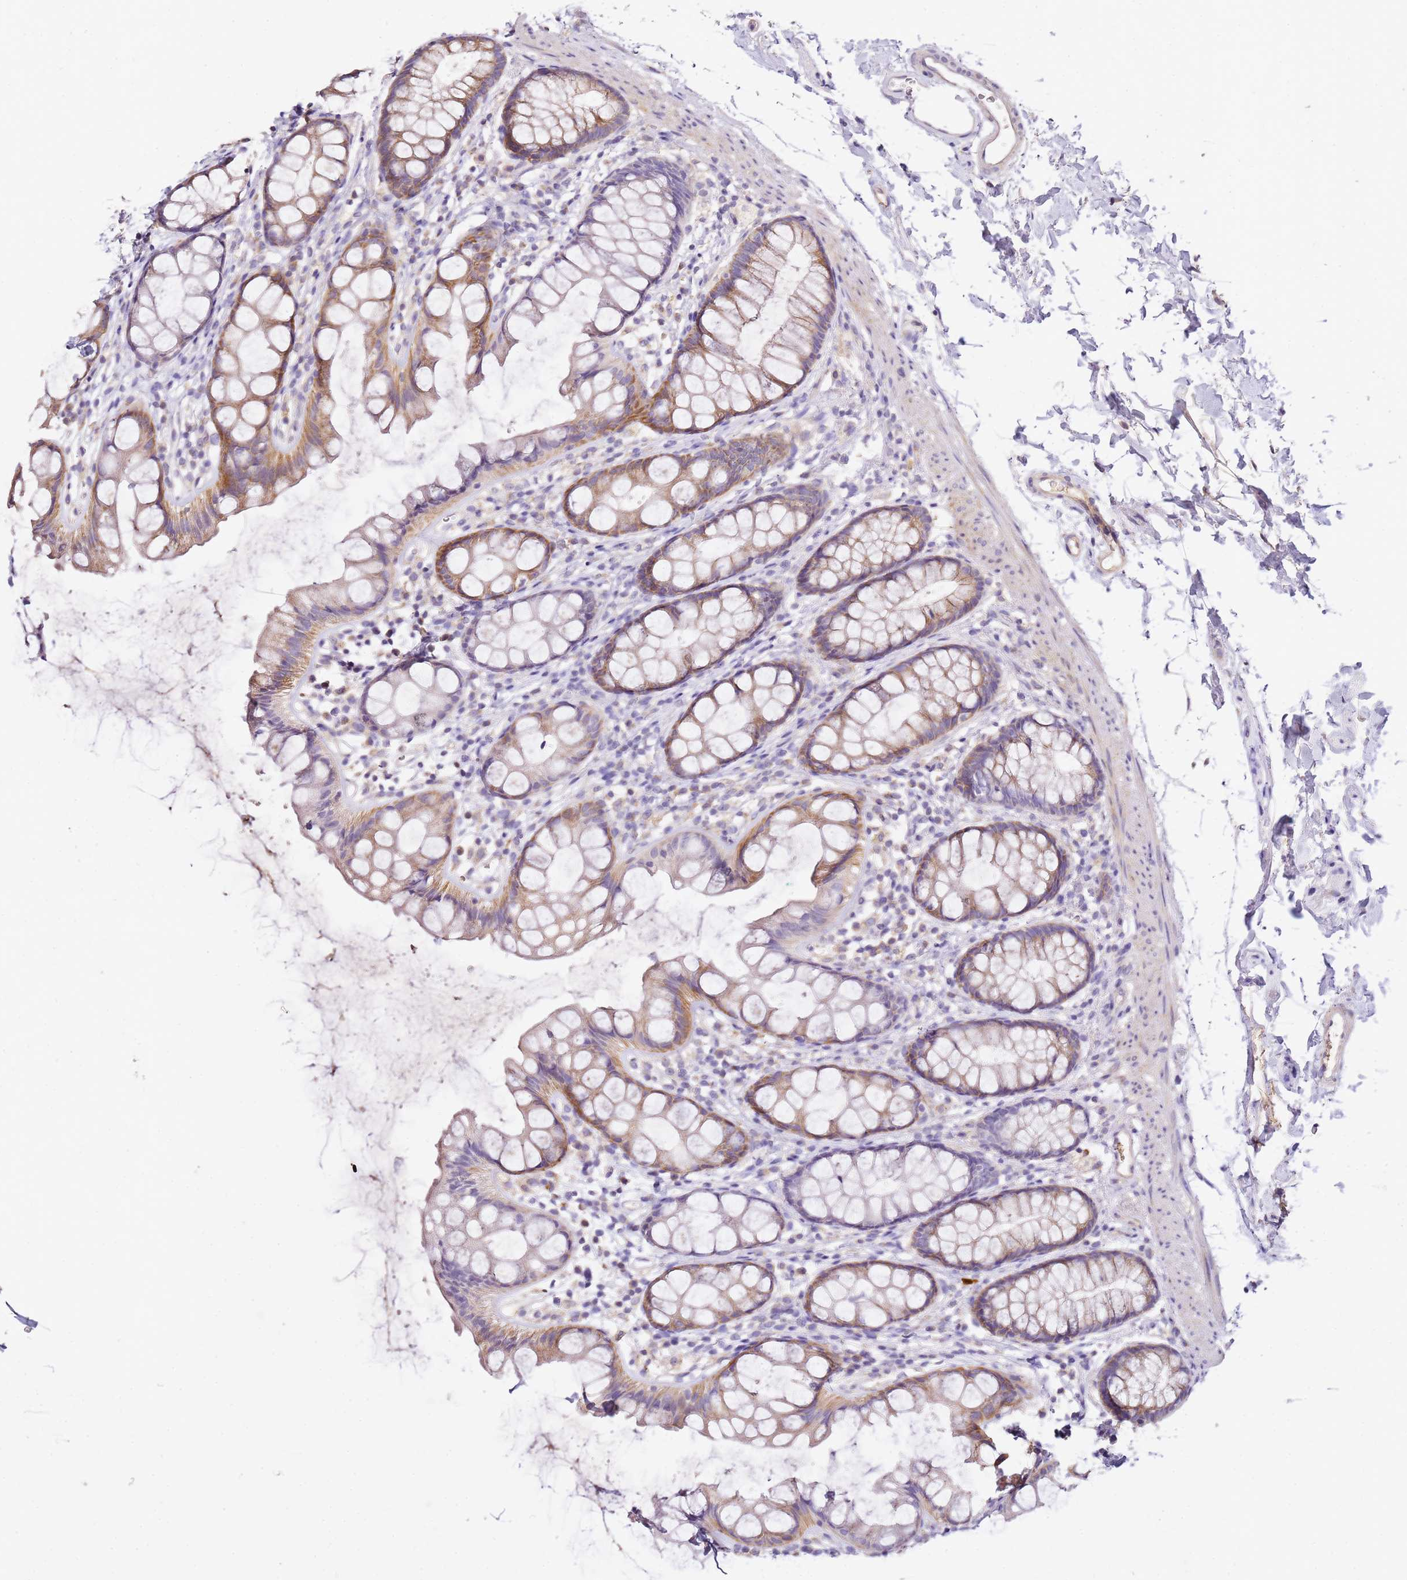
{"staining": {"intensity": "moderate", "quantity": "25%-75%", "location": "cytoplasmic/membranous"}, "tissue": "rectum", "cell_type": "Glandular cells", "image_type": "normal", "snomed": [{"axis": "morphology", "description": "Normal tissue, NOS"}, {"axis": "topography", "description": "Rectum"}], "caption": "Immunohistochemical staining of unremarkable human rectum reveals medium levels of moderate cytoplasmic/membranous staining in approximately 25%-75% of glandular cells.", "gene": "OR2B11", "patient": {"sex": "female", "age": 65}}